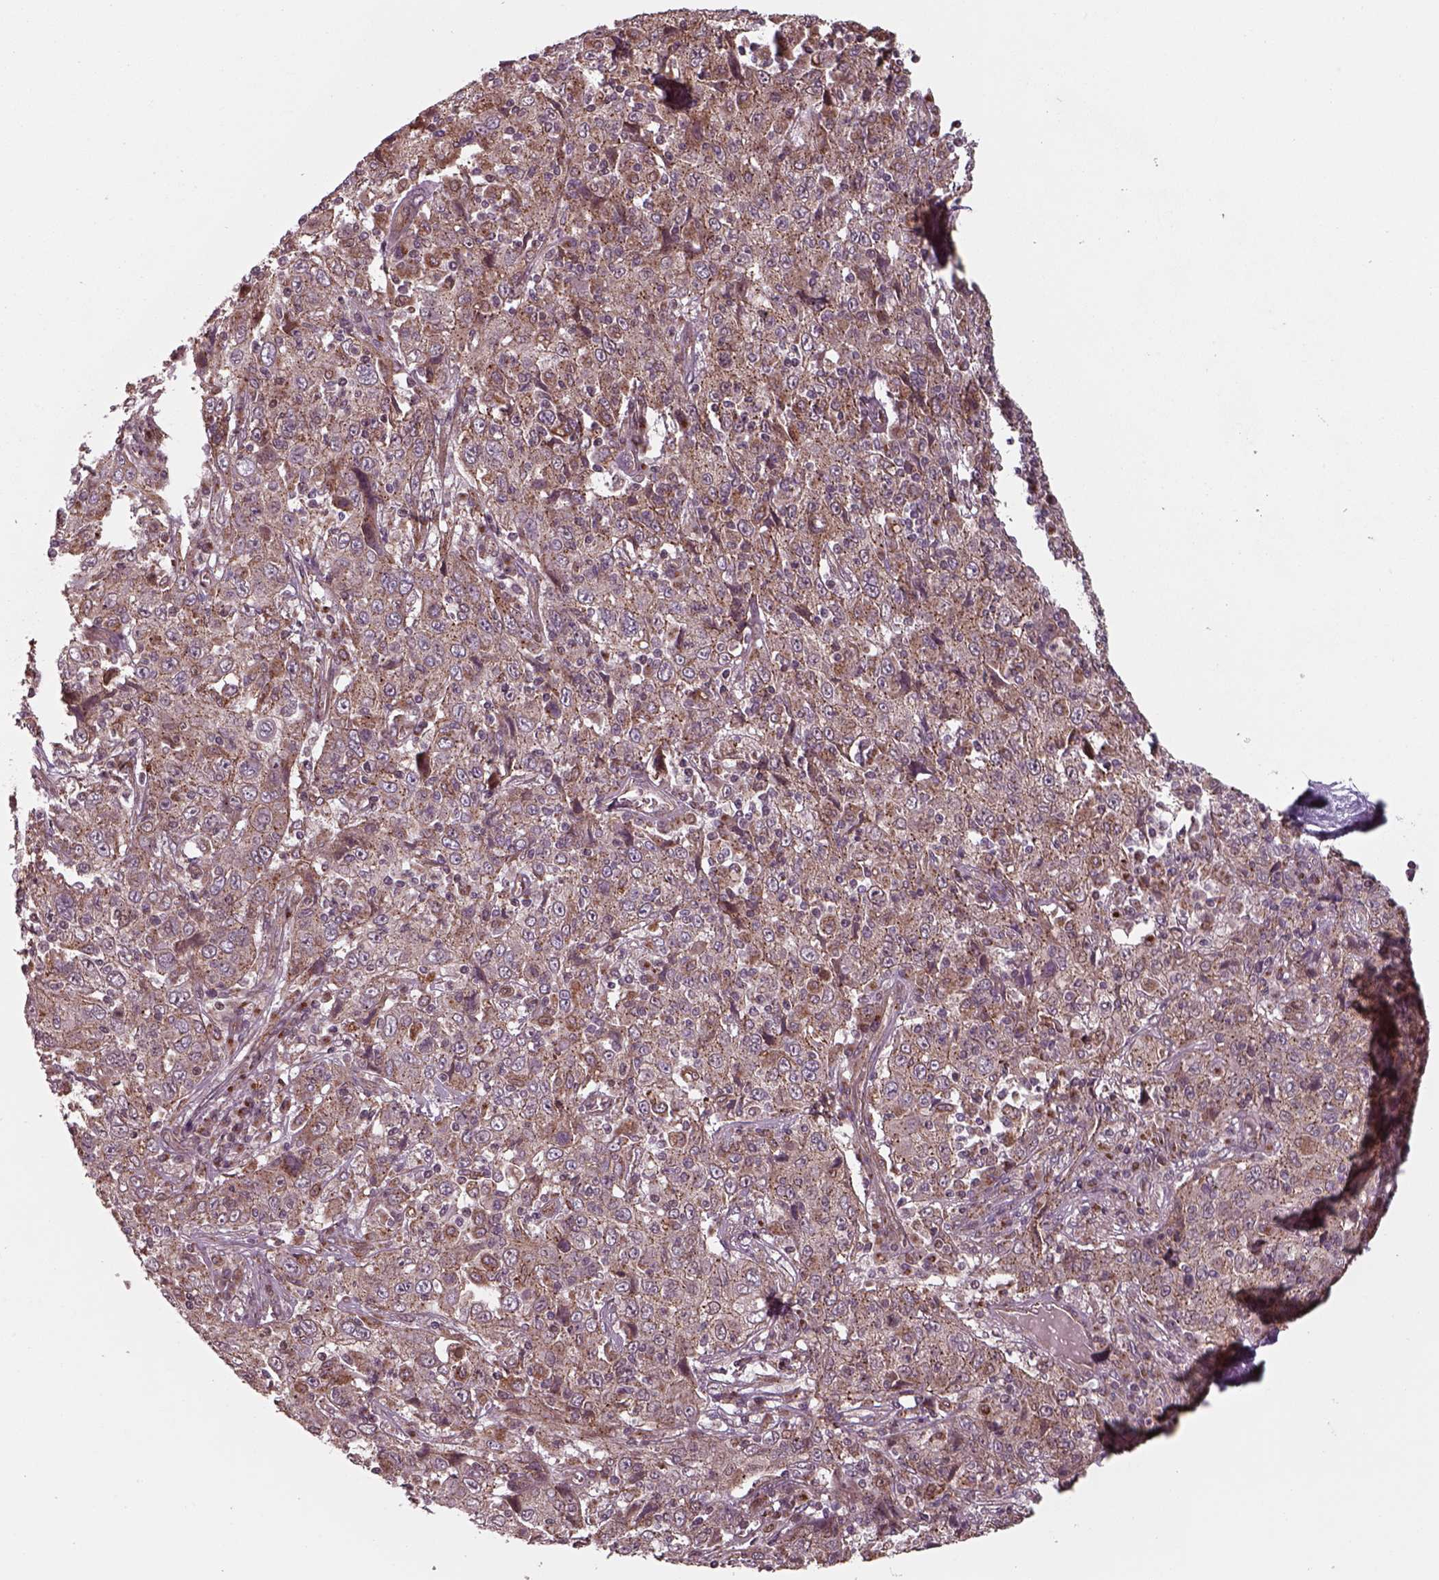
{"staining": {"intensity": "weak", "quantity": ">75%", "location": "cytoplasmic/membranous"}, "tissue": "cervical cancer", "cell_type": "Tumor cells", "image_type": "cancer", "snomed": [{"axis": "morphology", "description": "Squamous cell carcinoma, NOS"}, {"axis": "topography", "description": "Cervix"}], "caption": "A brown stain shows weak cytoplasmic/membranous positivity of a protein in cervical cancer (squamous cell carcinoma) tumor cells.", "gene": "CHMP3", "patient": {"sex": "female", "age": 46}}